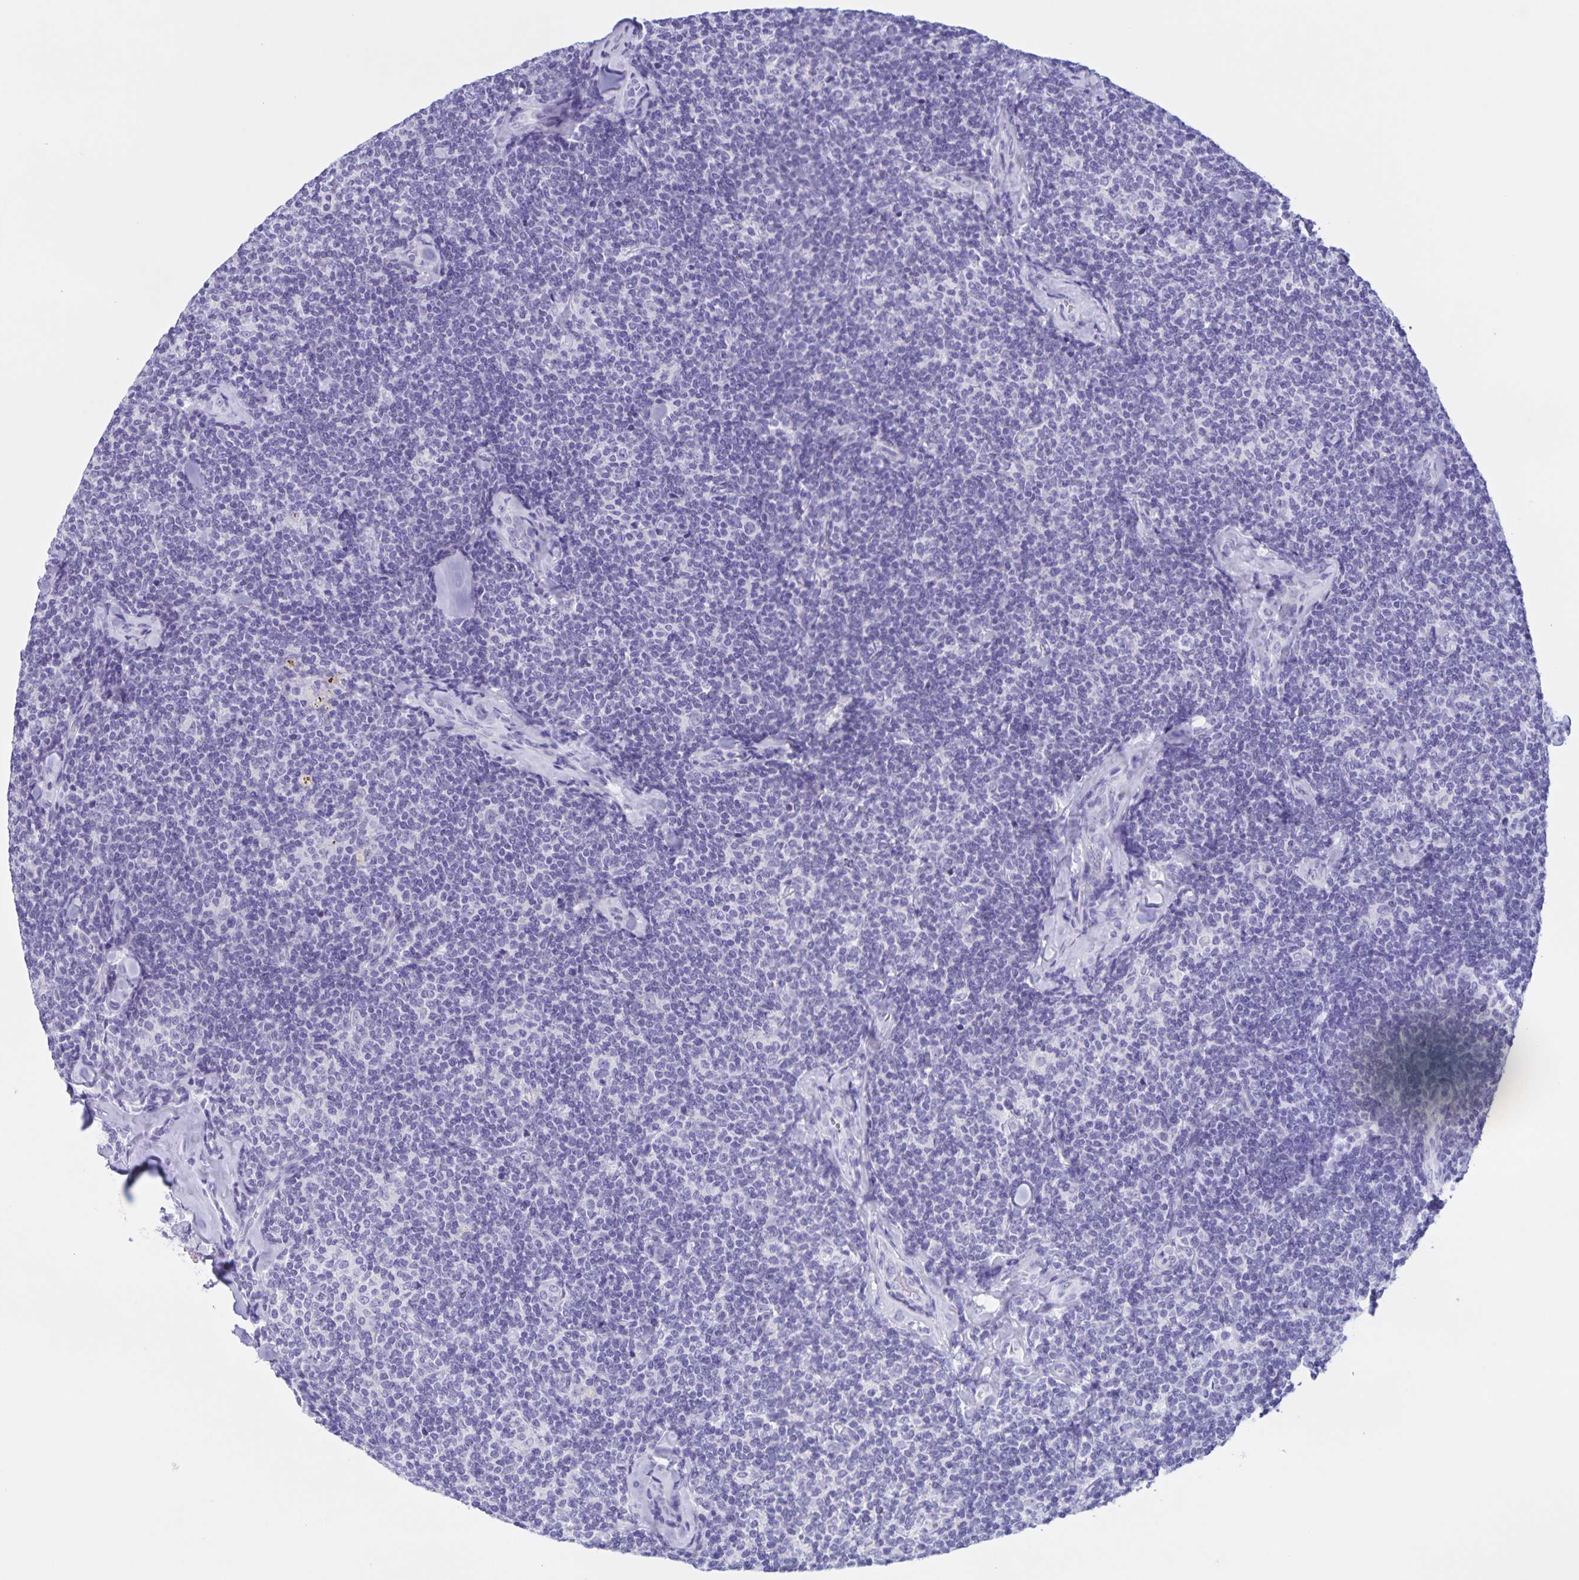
{"staining": {"intensity": "negative", "quantity": "none", "location": "none"}, "tissue": "lymphoma", "cell_type": "Tumor cells", "image_type": "cancer", "snomed": [{"axis": "morphology", "description": "Malignant lymphoma, non-Hodgkin's type, Low grade"}, {"axis": "topography", "description": "Lymph node"}], "caption": "The immunohistochemistry (IHC) photomicrograph has no significant expression in tumor cells of low-grade malignant lymphoma, non-Hodgkin's type tissue. (Brightfield microscopy of DAB immunohistochemistry at high magnification).", "gene": "TGIF2LX", "patient": {"sex": "female", "age": 56}}